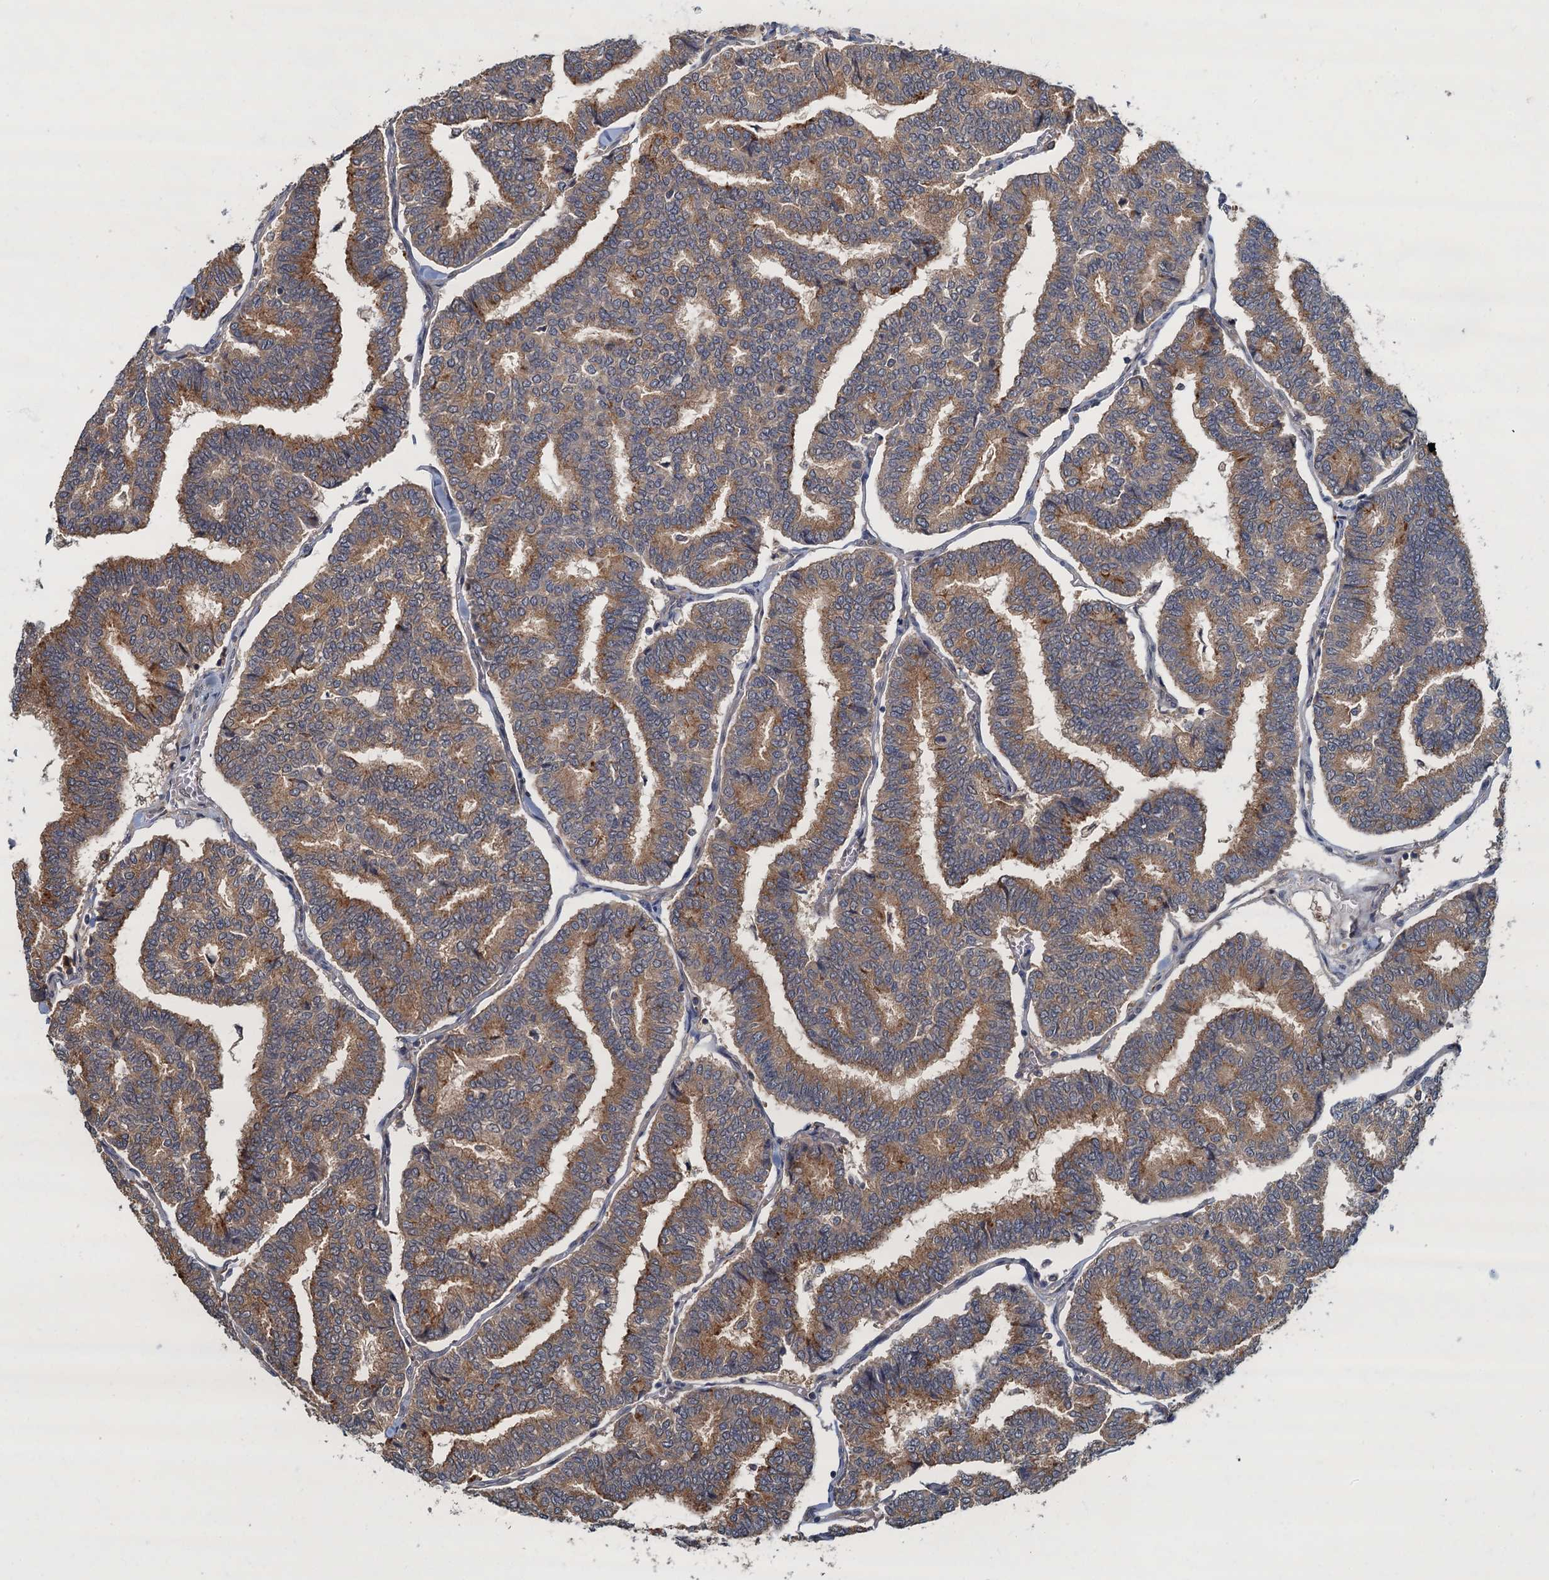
{"staining": {"intensity": "moderate", "quantity": ">75%", "location": "cytoplasmic/membranous"}, "tissue": "thyroid cancer", "cell_type": "Tumor cells", "image_type": "cancer", "snomed": [{"axis": "morphology", "description": "Papillary adenocarcinoma, NOS"}, {"axis": "topography", "description": "Thyroid gland"}], "caption": "Moderate cytoplasmic/membranous expression for a protein is seen in about >75% of tumor cells of papillary adenocarcinoma (thyroid) using immunohistochemistry (IHC).", "gene": "TBCK", "patient": {"sex": "female", "age": 35}}